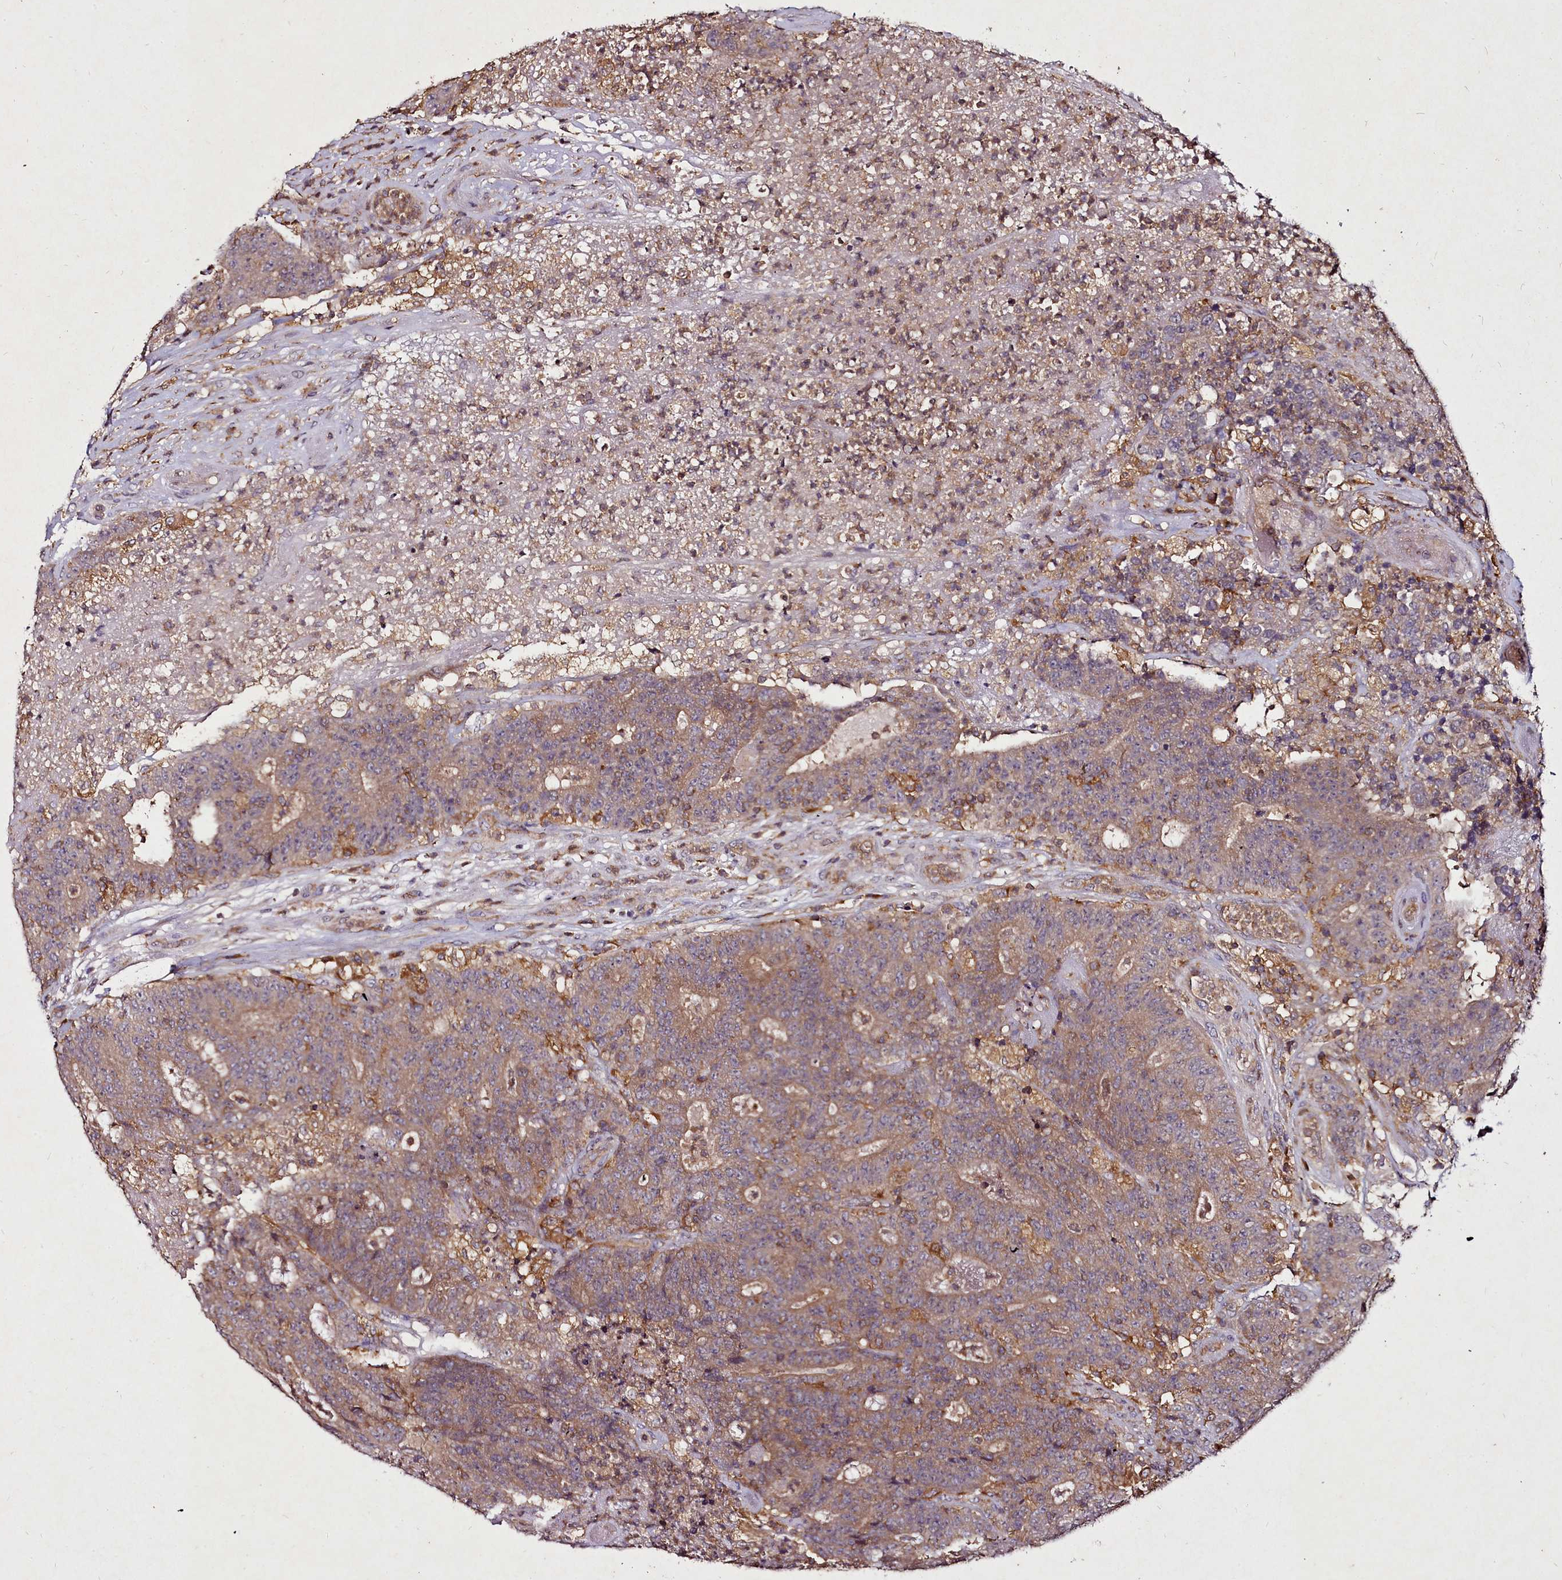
{"staining": {"intensity": "weak", "quantity": "25%-75%", "location": "cytoplasmic/membranous"}, "tissue": "colorectal cancer", "cell_type": "Tumor cells", "image_type": "cancer", "snomed": [{"axis": "morphology", "description": "Adenocarcinoma, NOS"}, {"axis": "topography", "description": "Colon"}], "caption": "Weak cytoplasmic/membranous staining is appreciated in about 25%-75% of tumor cells in colorectal cancer (adenocarcinoma).", "gene": "NCKAP1L", "patient": {"sex": "female", "age": 75}}